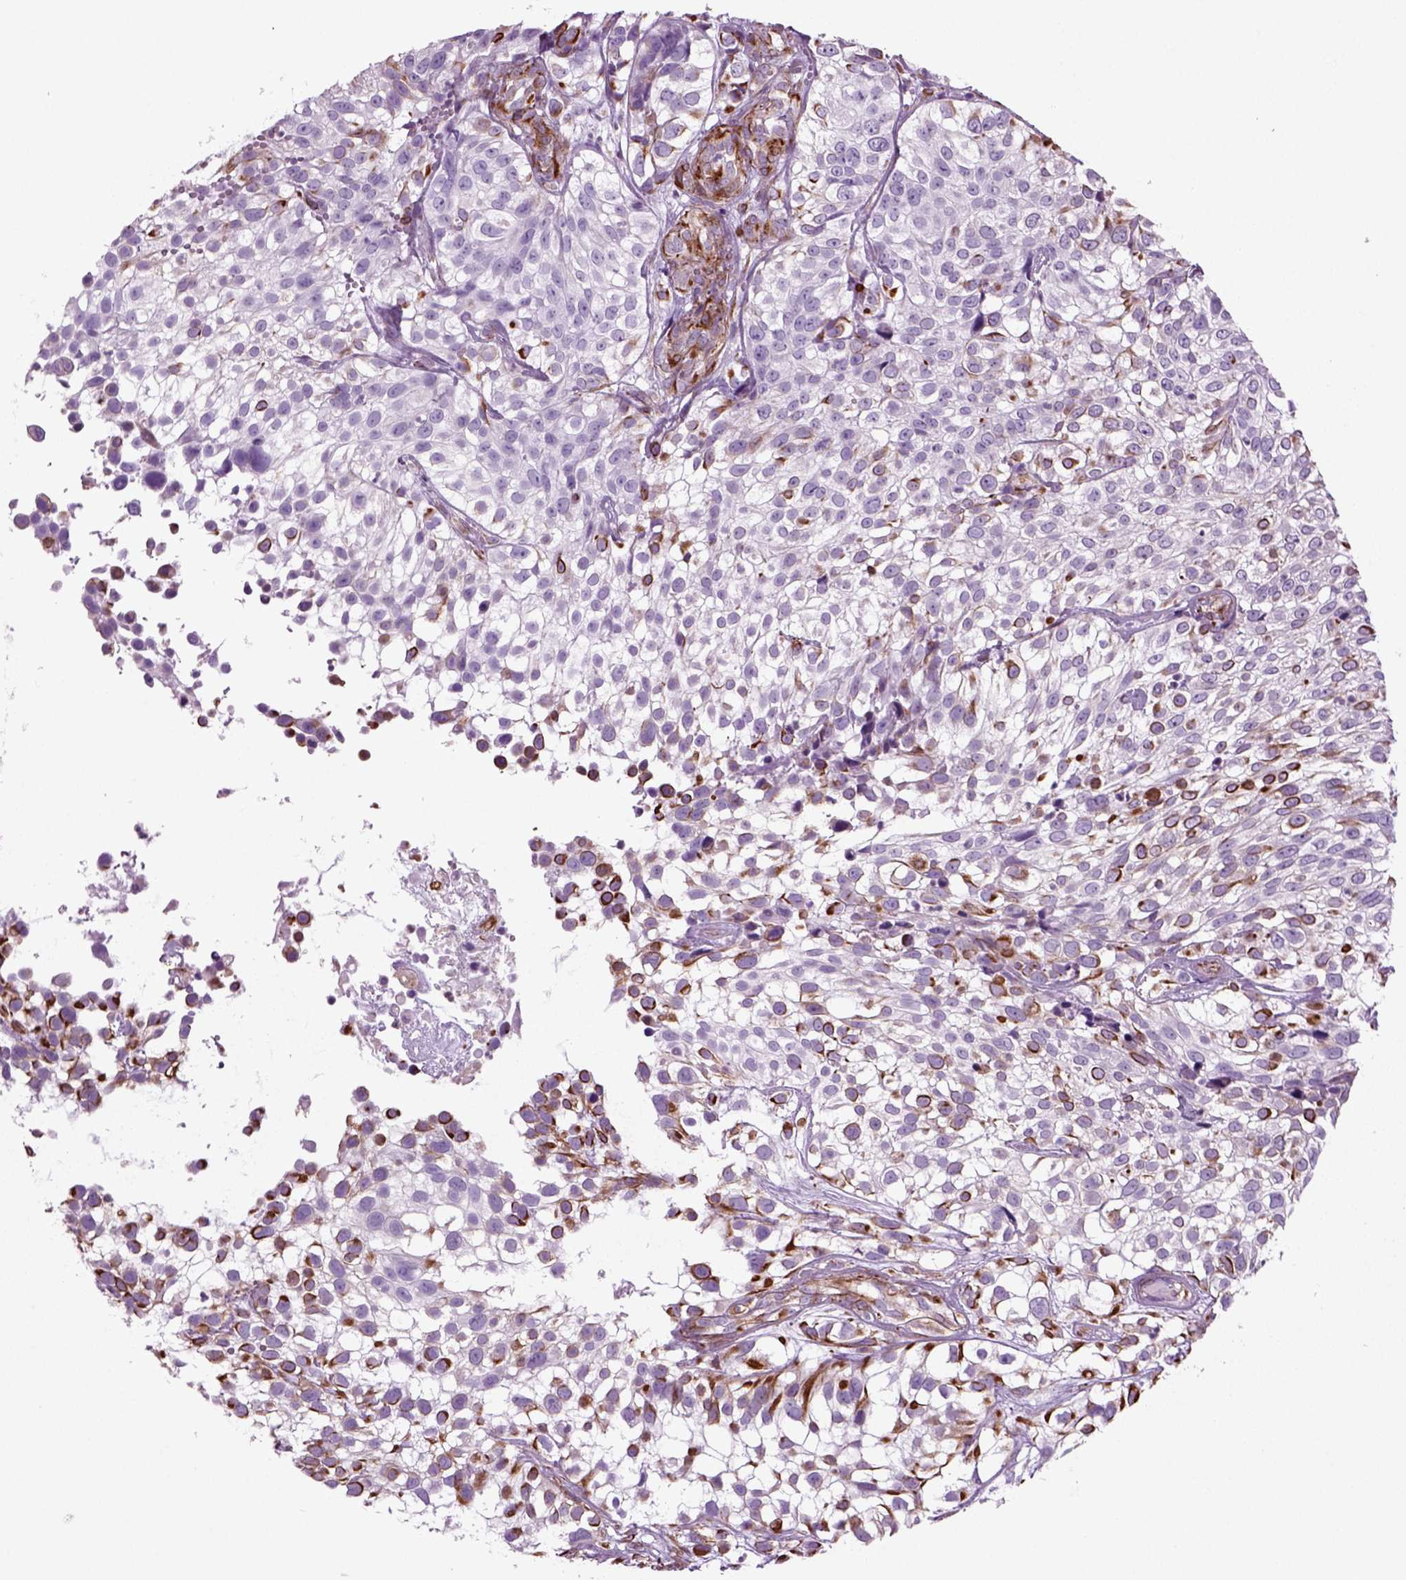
{"staining": {"intensity": "strong", "quantity": "25%-75%", "location": "cytoplasmic/membranous"}, "tissue": "urothelial cancer", "cell_type": "Tumor cells", "image_type": "cancer", "snomed": [{"axis": "morphology", "description": "Urothelial carcinoma, High grade"}, {"axis": "topography", "description": "Urinary bladder"}], "caption": "A photomicrograph of urothelial cancer stained for a protein displays strong cytoplasmic/membranous brown staining in tumor cells.", "gene": "ACER3", "patient": {"sex": "male", "age": 56}}